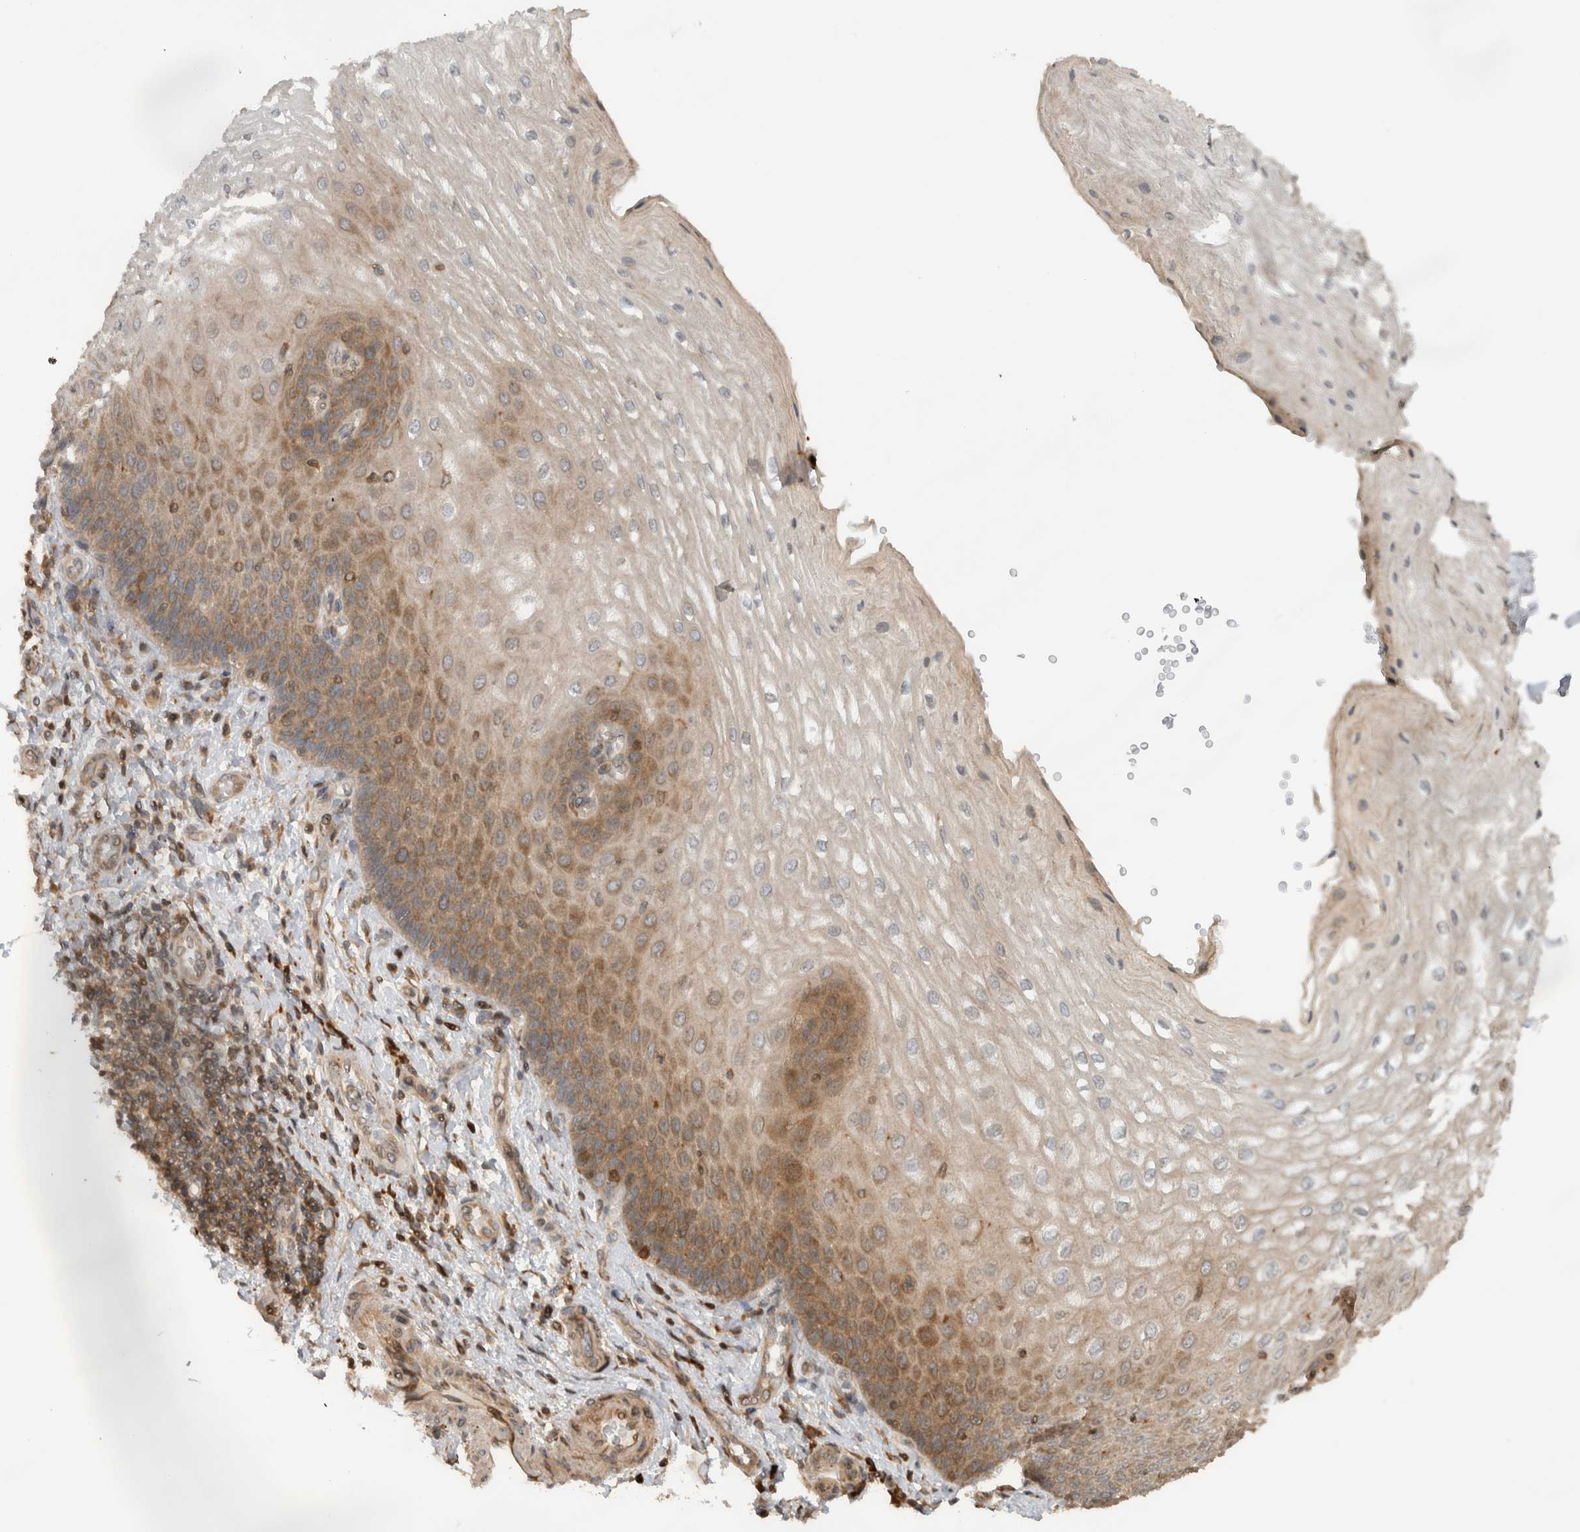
{"staining": {"intensity": "moderate", "quantity": ">75%", "location": "cytoplasmic/membranous"}, "tissue": "esophagus", "cell_type": "Squamous epithelial cells", "image_type": "normal", "snomed": [{"axis": "morphology", "description": "Normal tissue, NOS"}, {"axis": "topography", "description": "Esophagus"}], "caption": "A high-resolution image shows IHC staining of normal esophagus, which displays moderate cytoplasmic/membranous expression in about >75% of squamous epithelial cells. (Brightfield microscopy of DAB IHC at high magnification).", "gene": "CNTROB", "patient": {"sex": "male", "age": 54}}